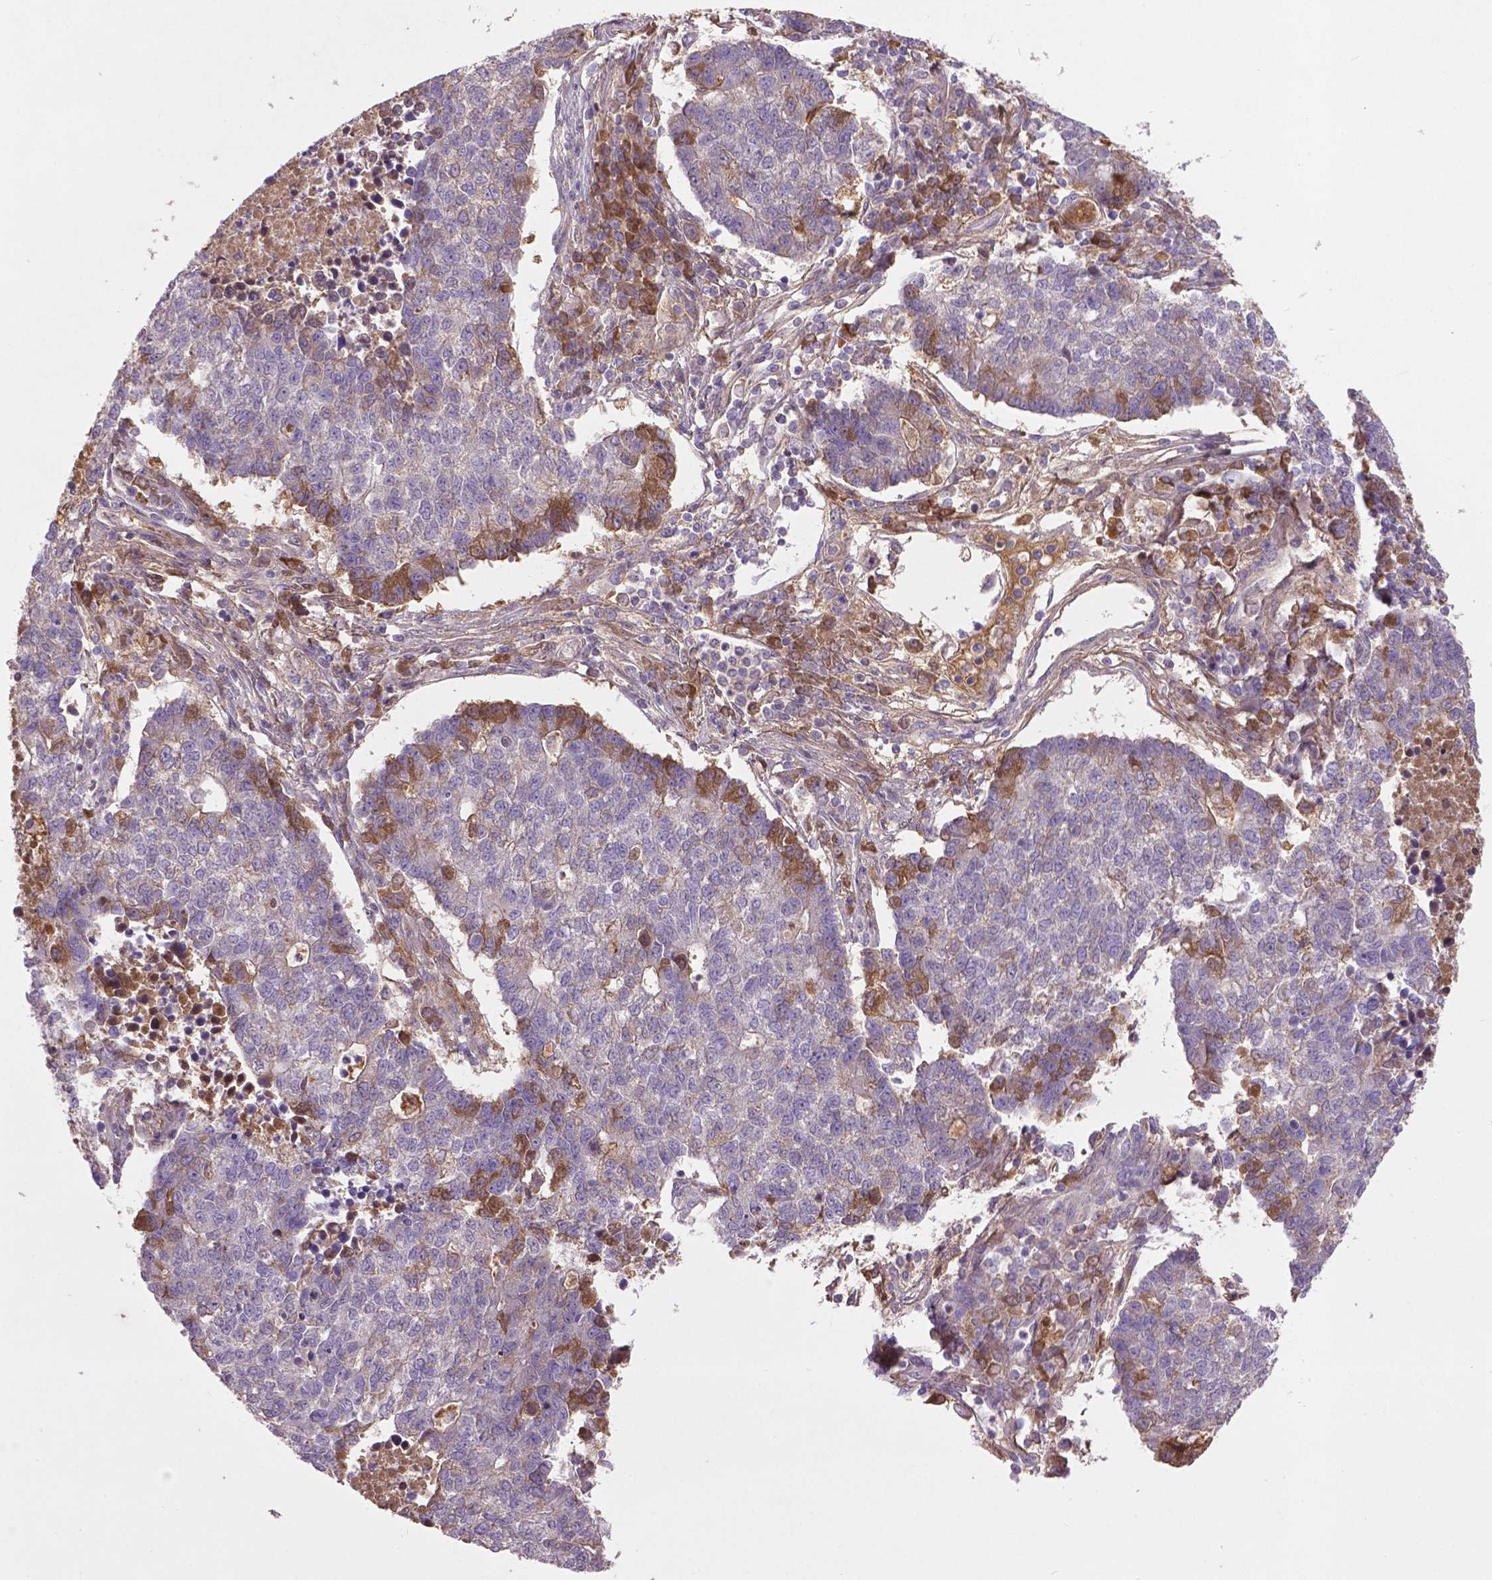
{"staining": {"intensity": "moderate", "quantity": "<25%", "location": "cytoplasmic/membranous,nuclear"}, "tissue": "lung cancer", "cell_type": "Tumor cells", "image_type": "cancer", "snomed": [{"axis": "morphology", "description": "Adenocarcinoma, NOS"}, {"axis": "topography", "description": "Lung"}], "caption": "A brown stain labels moderate cytoplasmic/membranous and nuclear expression of a protein in human lung adenocarcinoma tumor cells. Nuclei are stained in blue.", "gene": "SOX17", "patient": {"sex": "male", "age": 57}}